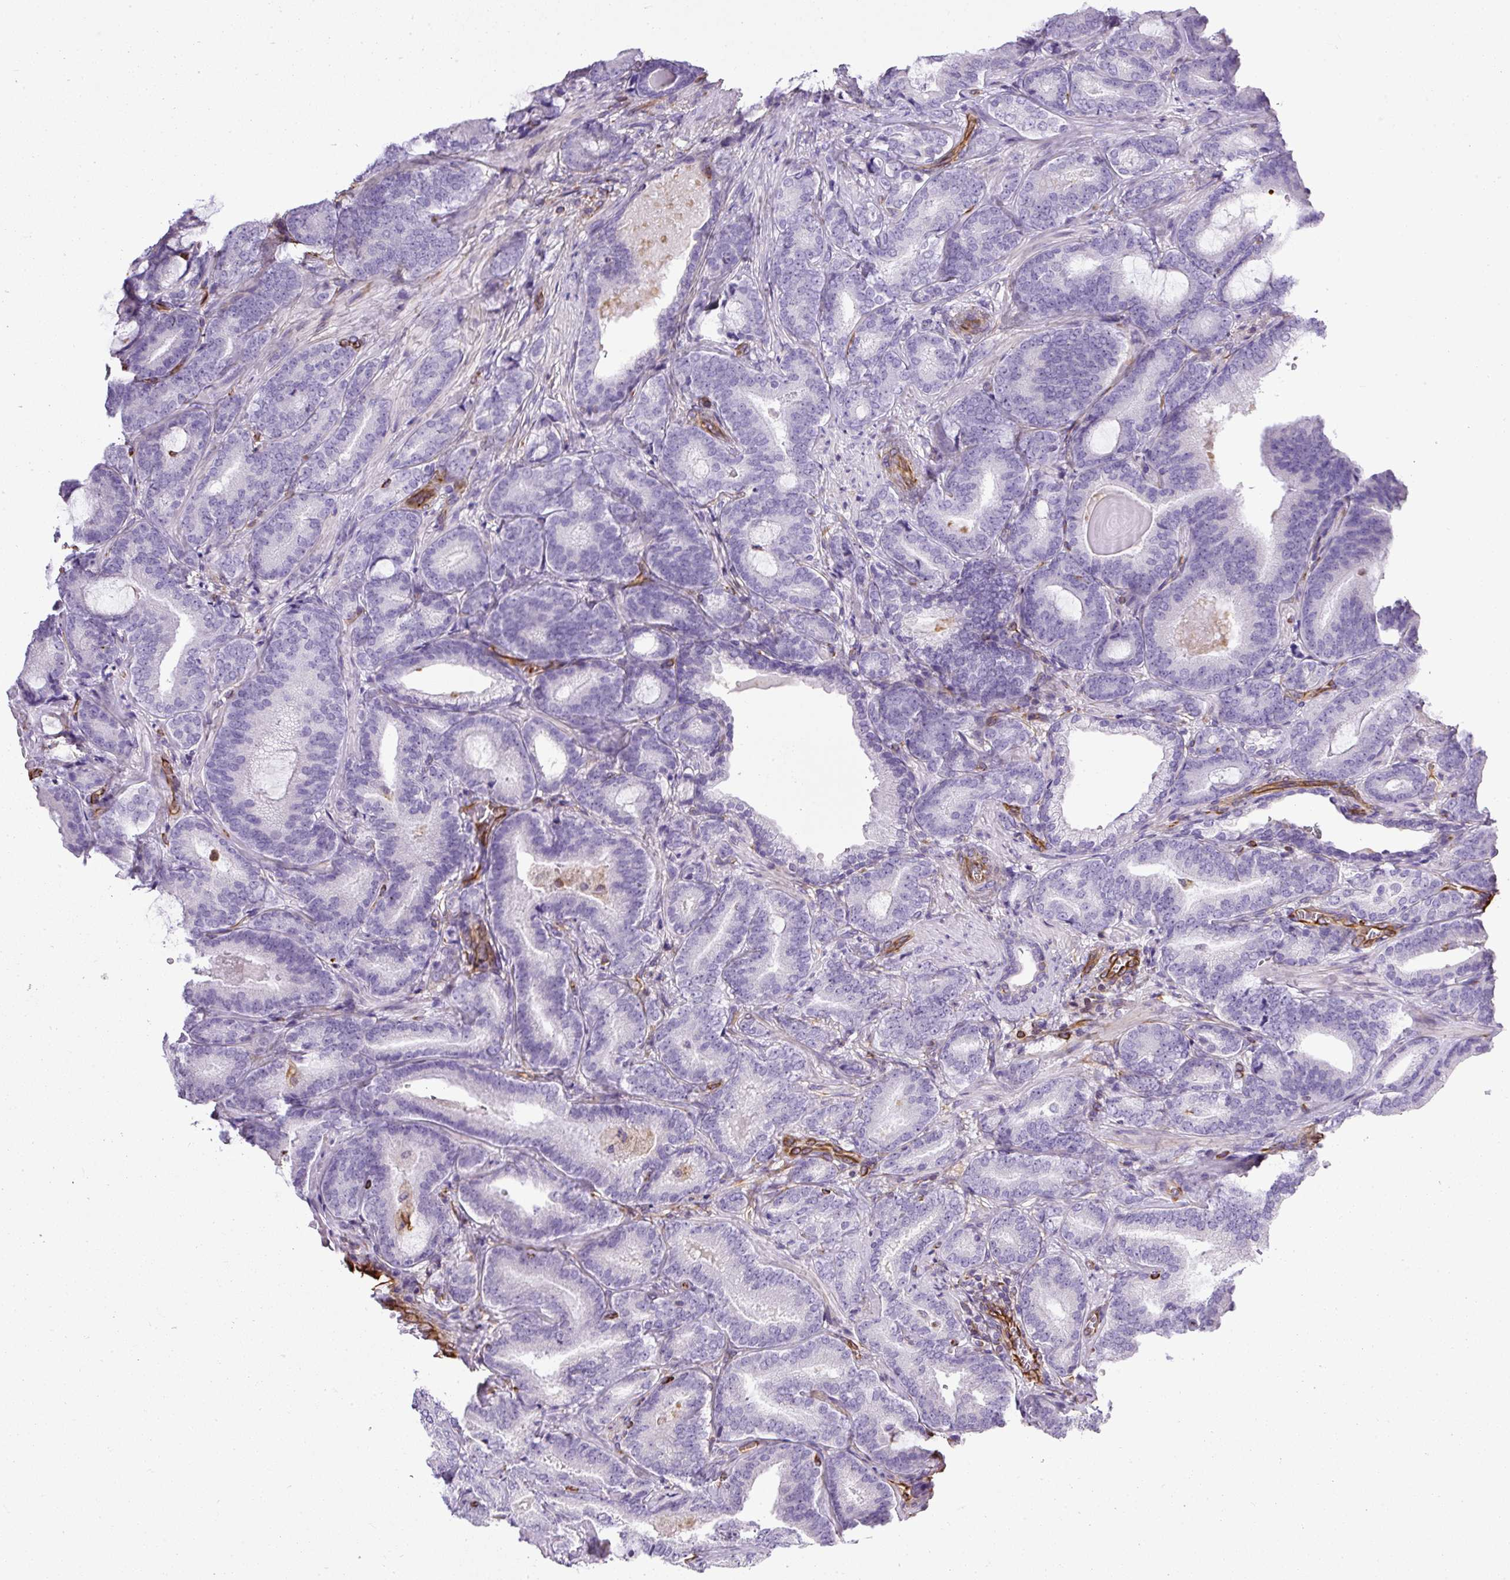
{"staining": {"intensity": "negative", "quantity": "none", "location": "none"}, "tissue": "prostate cancer", "cell_type": "Tumor cells", "image_type": "cancer", "snomed": [{"axis": "morphology", "description": "Adenocarcinoma, Low grade"}, {"axis": "topography", "description": "Prostate and seminal vesicle, NOS"}], "caption": "The photomicrograph demonstrates no significant positivity in tumor cells of prostate cancer. (IHC, brightfield microscopy, high magnification).", "gene": "PLS1", "patient": {"sex": "male", "age": 61}}